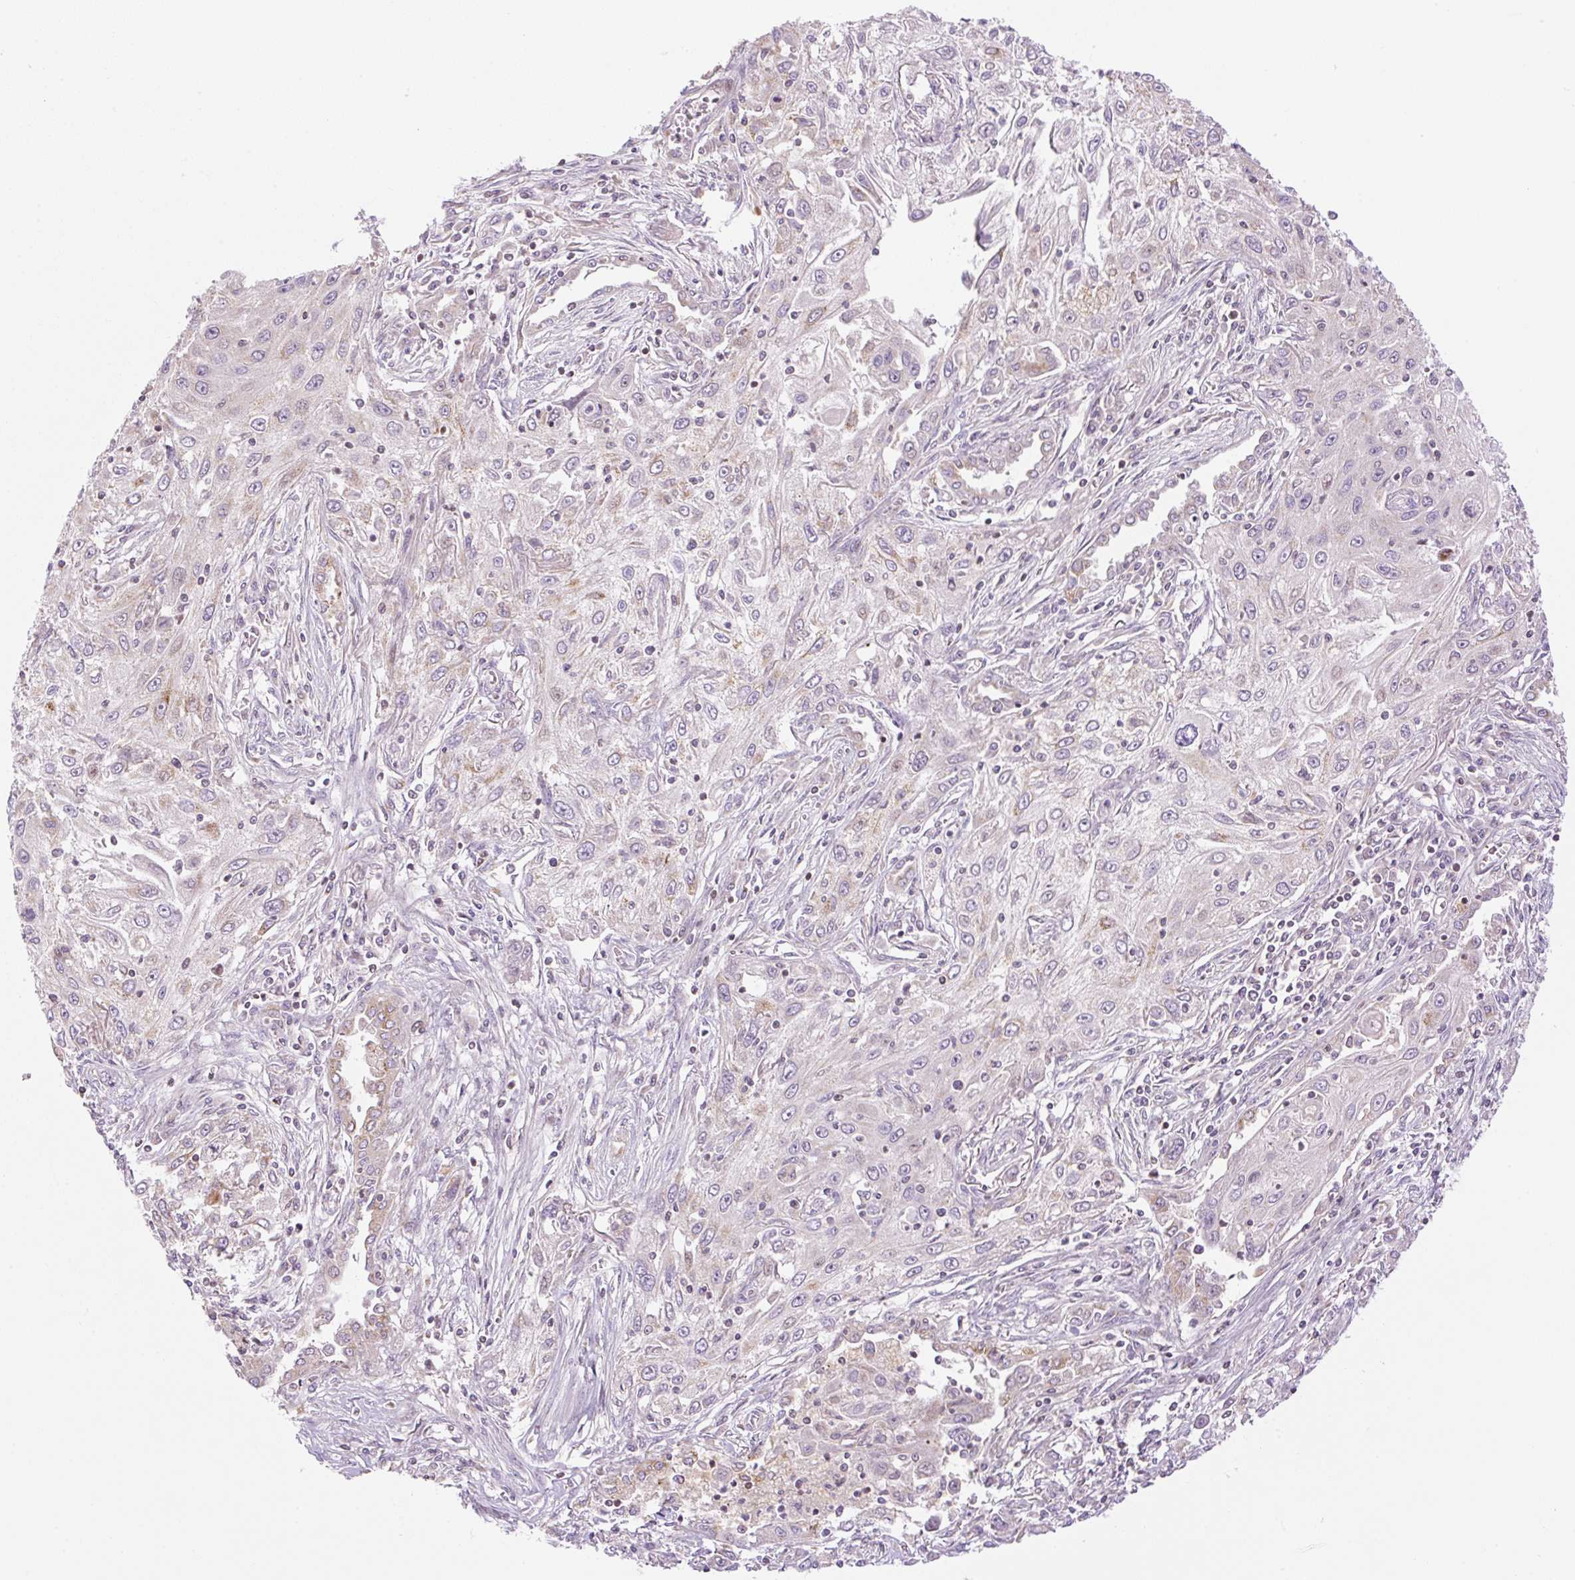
{"staining": {"intensity": "weak", "quantity": "<25%", "location": "cytoplasmic/membranous"}, "tissue": "lung cancer", "cell_type": "Tumor cells", "image_type": "cancer", "snomed": [{"axis": "morphology", "description": "Squamous cell carcinoma, NOS"}, {"axis": "topography", "description": "Lung"}], "caption": "Tumor cells show no significant protein staining in lung squamous cell carcinoma. The staining was performed using DAB to visualize the protein expression in brown, while the nuclei were stained in blue with hematoxylin (Magnification: 20x).", "gene": "ZNF394", "patient": {"sex": "female", "age": 69}}